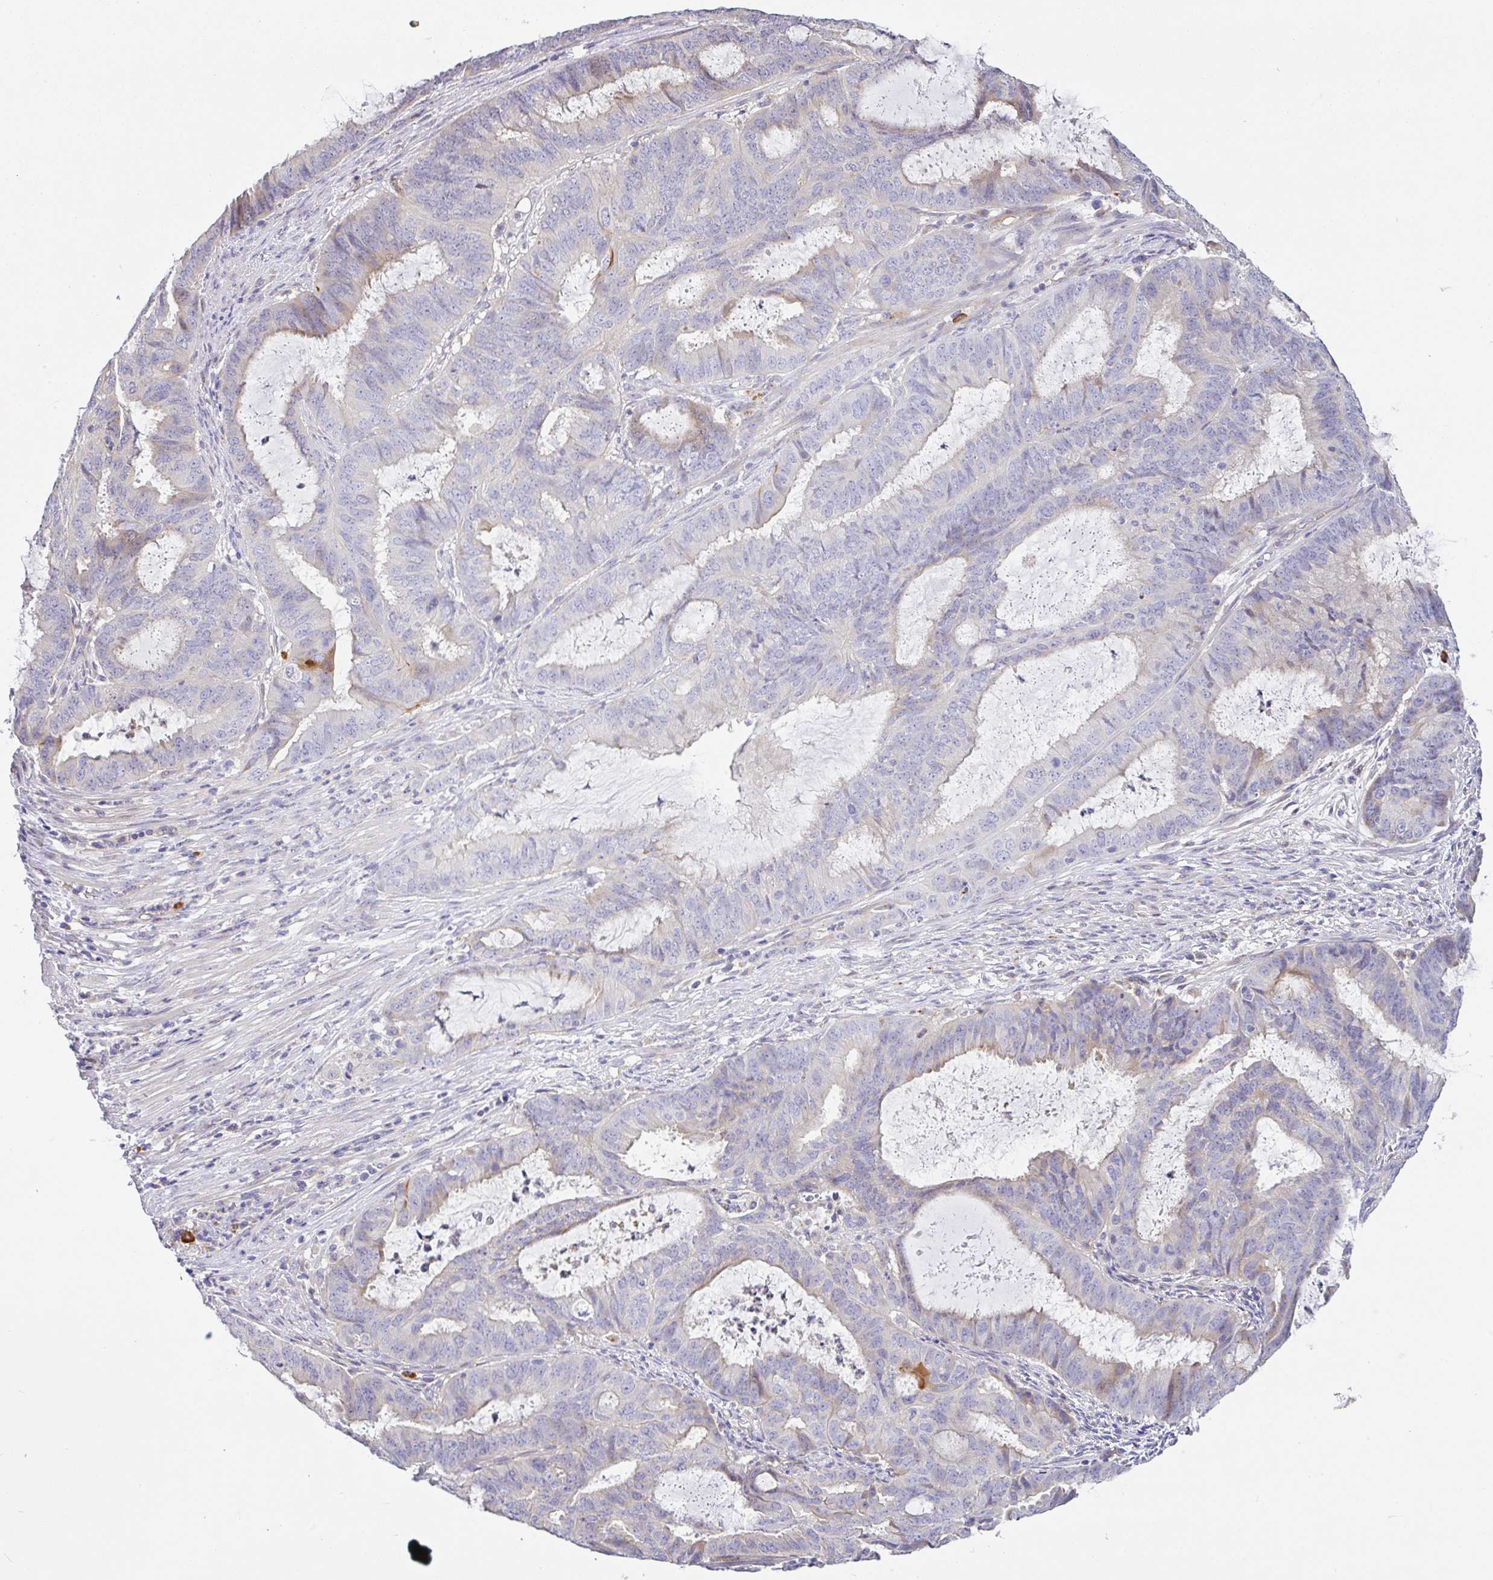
{"staining": {"intensity": "weak", "quantity": "<25%", "location": "cytoplasmic/membranous"}, "tissue": "endometrial cancer", "cell_type": "Tumor cells", "image_type": "cancer", "snomed": [{"axis": "morphology", "description": "Adenocarcinoma, NOS"}, {"axis": "topography", "description": "Endometrium"}], "caption": "Protein analysis of endometrial cancer (adenocarcinoma) shows no significant staining in tumor cells.", "gene": "EPN3", "patient": {"sex": "female", "age": 51}}